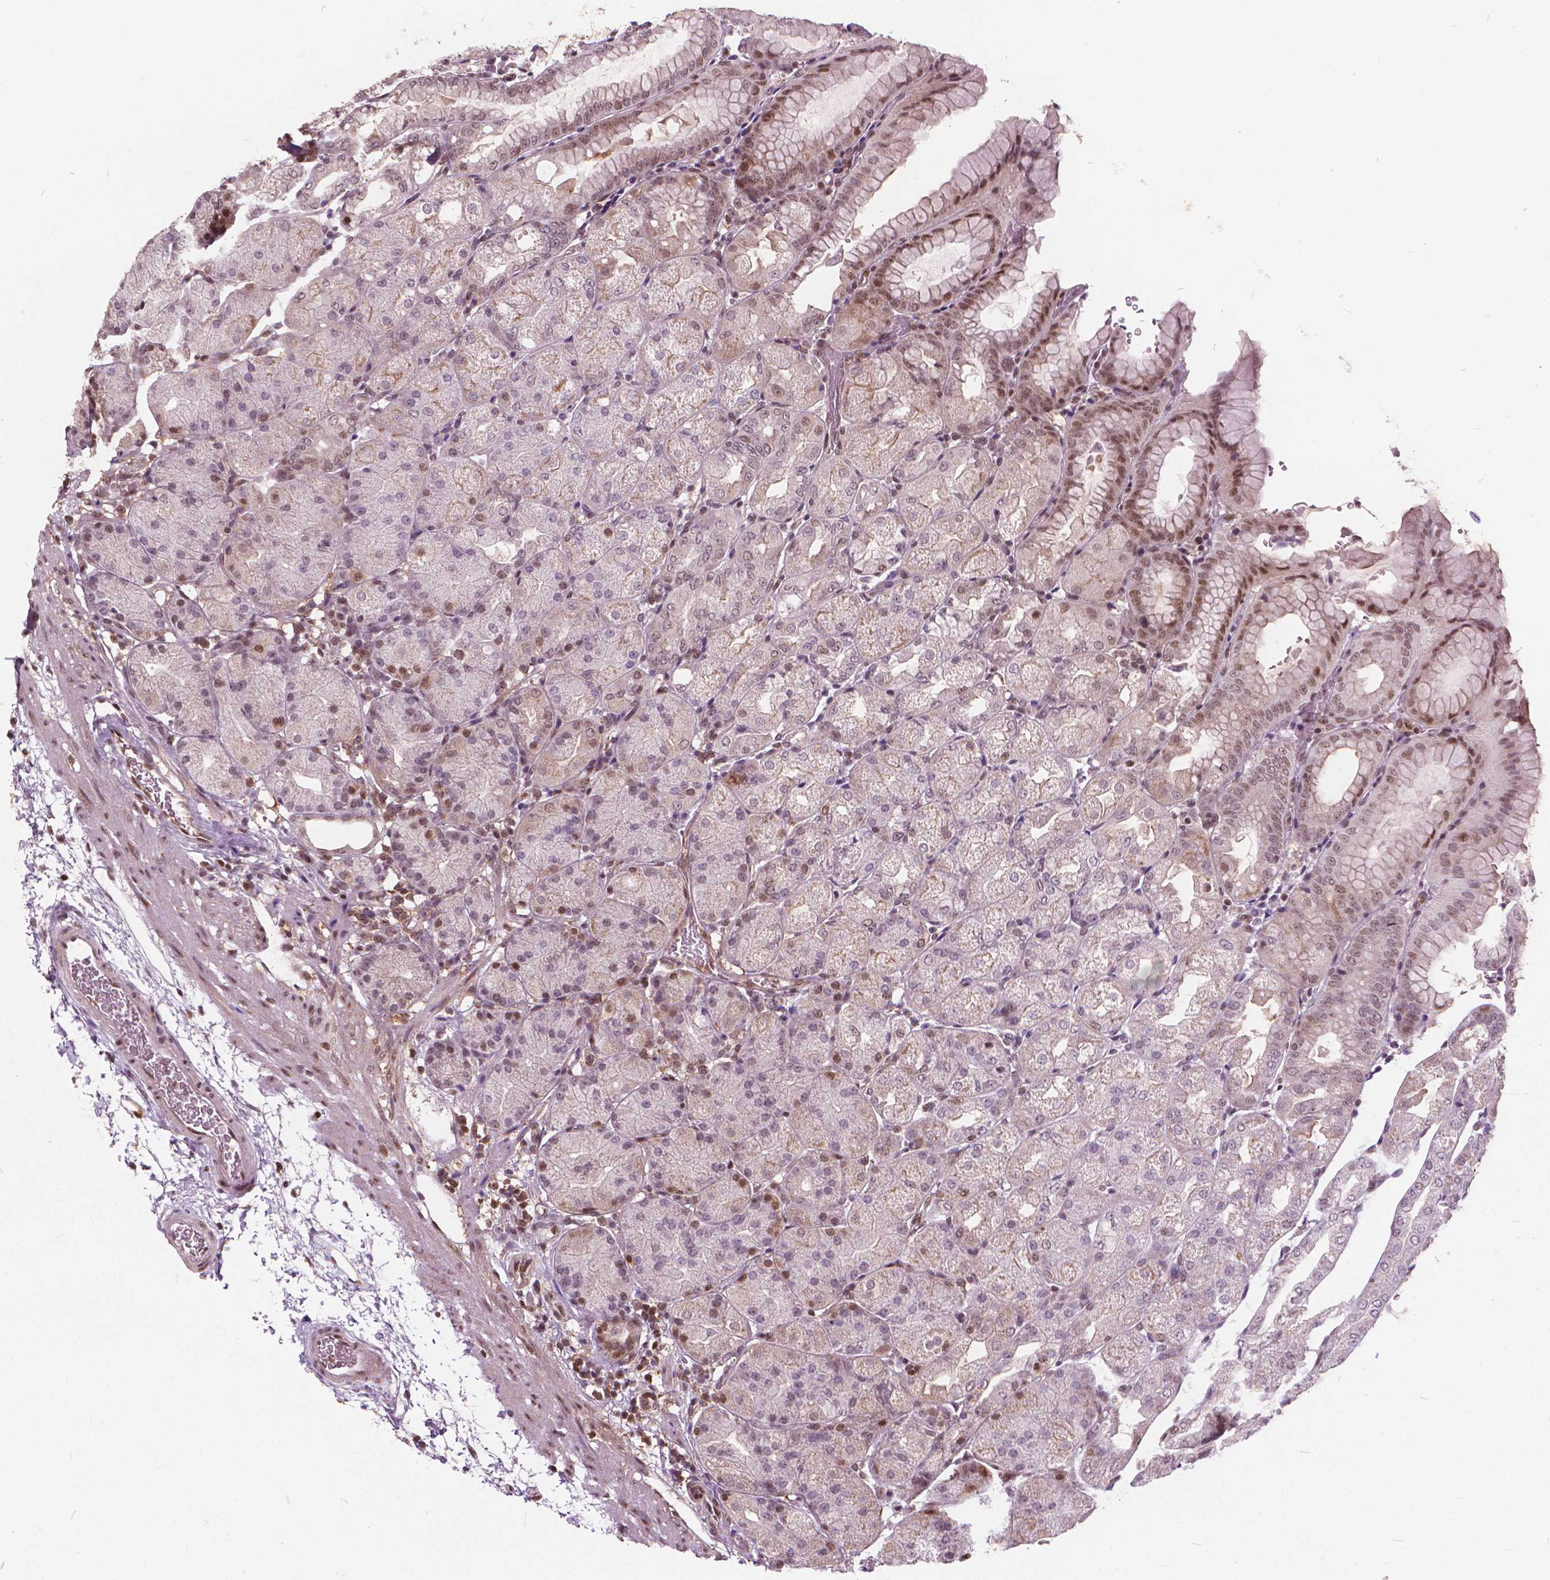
{"staining": {"intensity": "moderate", "quantity": "25%-75%", "location": "nuclear"}, "tissue": "stomach", "cell_type": "Glandular cells", "image_type": "normal", "snomed": [{"axis": "morphology", "description": "Normal tissue, NOS"}, {"axis": "topography", "description": "Stomach, upper"}, {"axis": "topography", "description": "Stomach"}, {"axis": "topography", "description": "Stomach, lower"}], "caption": "DAB immunohistochemical staining of unremarkable stomach demonstrates moderate nuclear protein expression in about 25%-75% of glandular cells.", "gene": "STAT5B", "patient": {"sex": "male", "age": 62}}